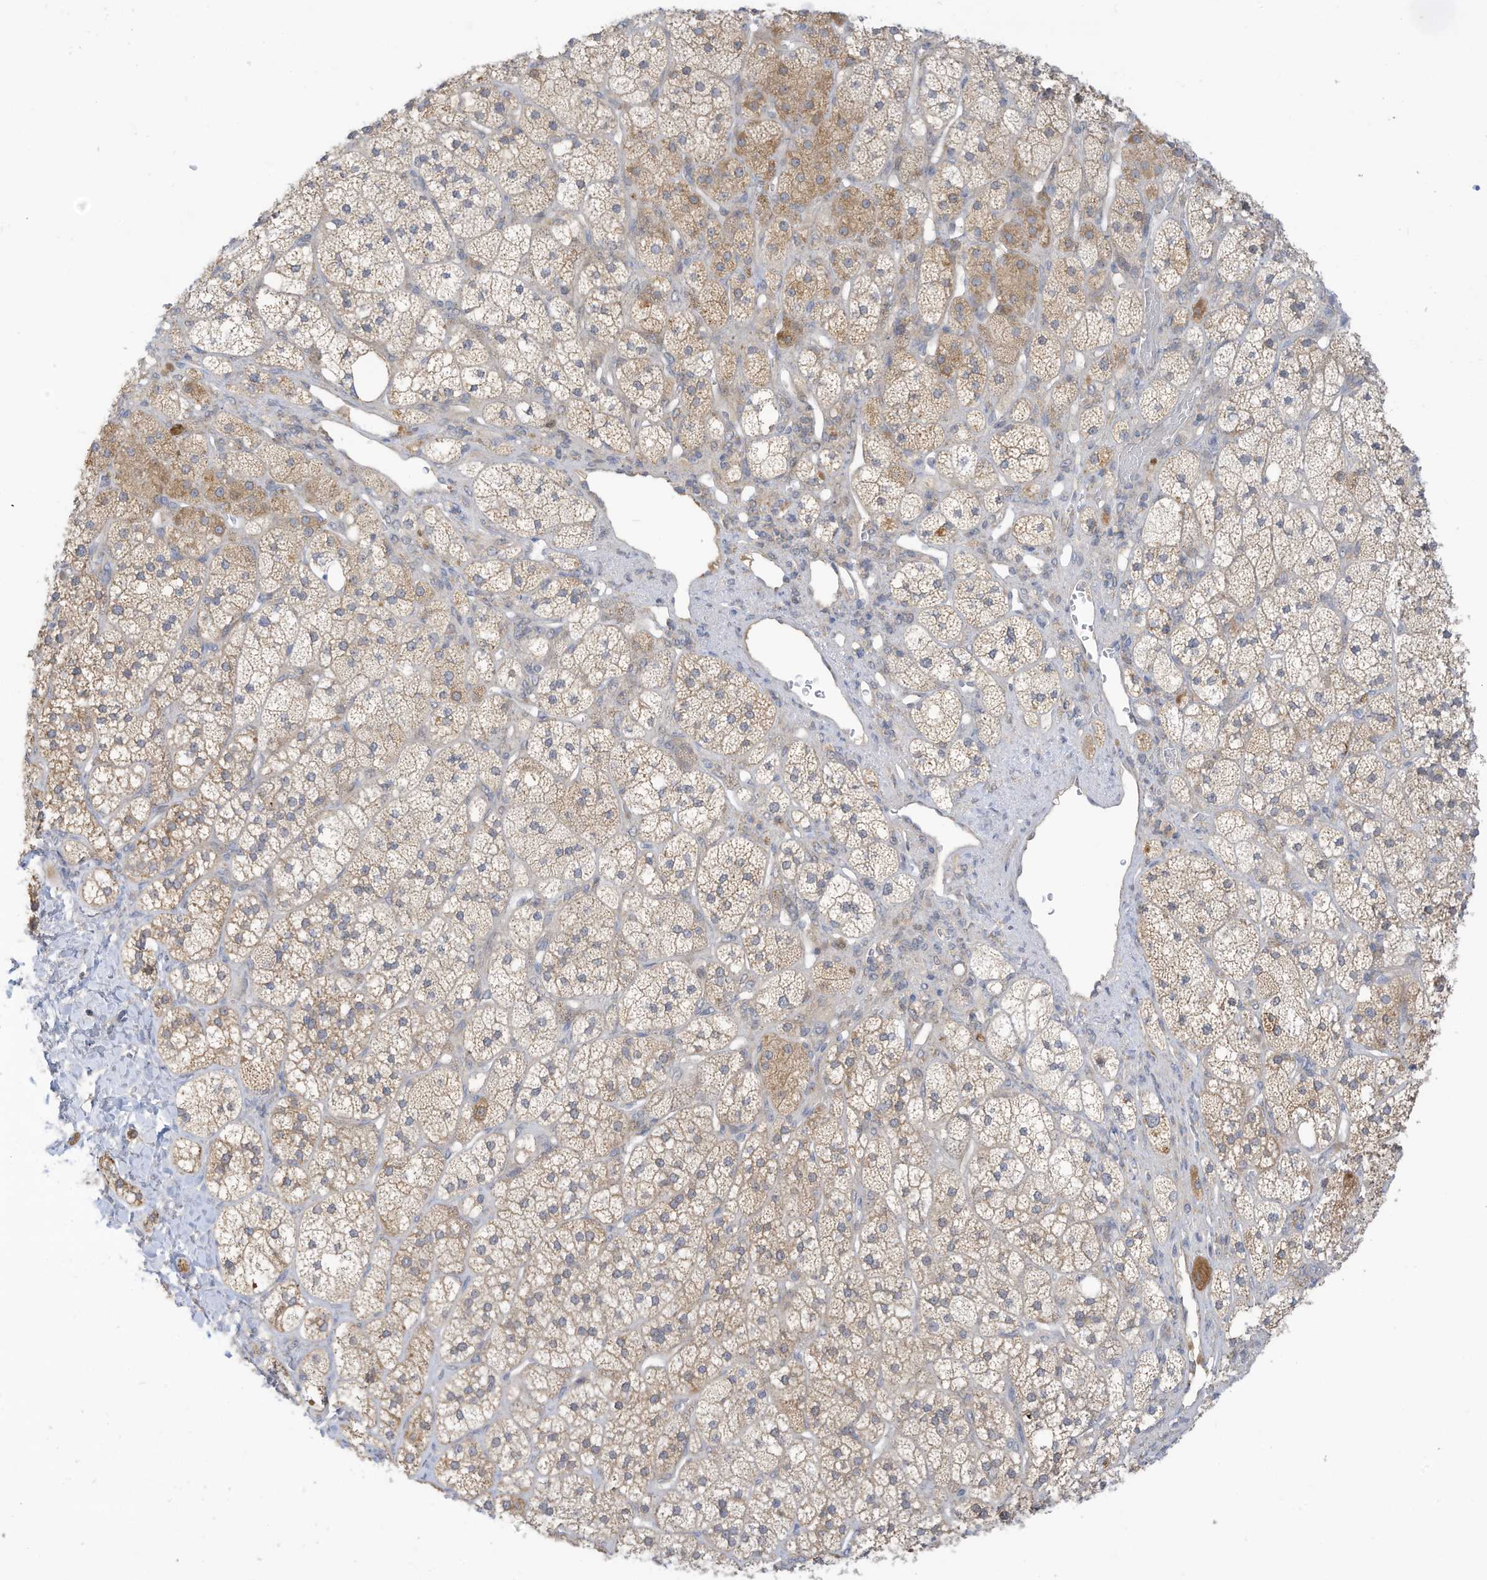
{"staining": {"intensity": "weak", "quantity": "25%-75%", "location": "cytoplasmic/membranous"}, "tissue": "adrenal gland", "cell_type": "Glandular cells", "image_type": "normal", "snomed": [{"axis": "morphology", "description": "Normal tissue, NOS"}, {"axis": "topography", "description": "Adrenal gland"}], "caption": "High-power microscopy captured an IHC image of normal adrenal gland, revealing weak cytoplasmic/membranous expression in about 25%-75% of glandular cells.", "gene": "LRRN2", "patient": {"sex": "male", "age": 61}}